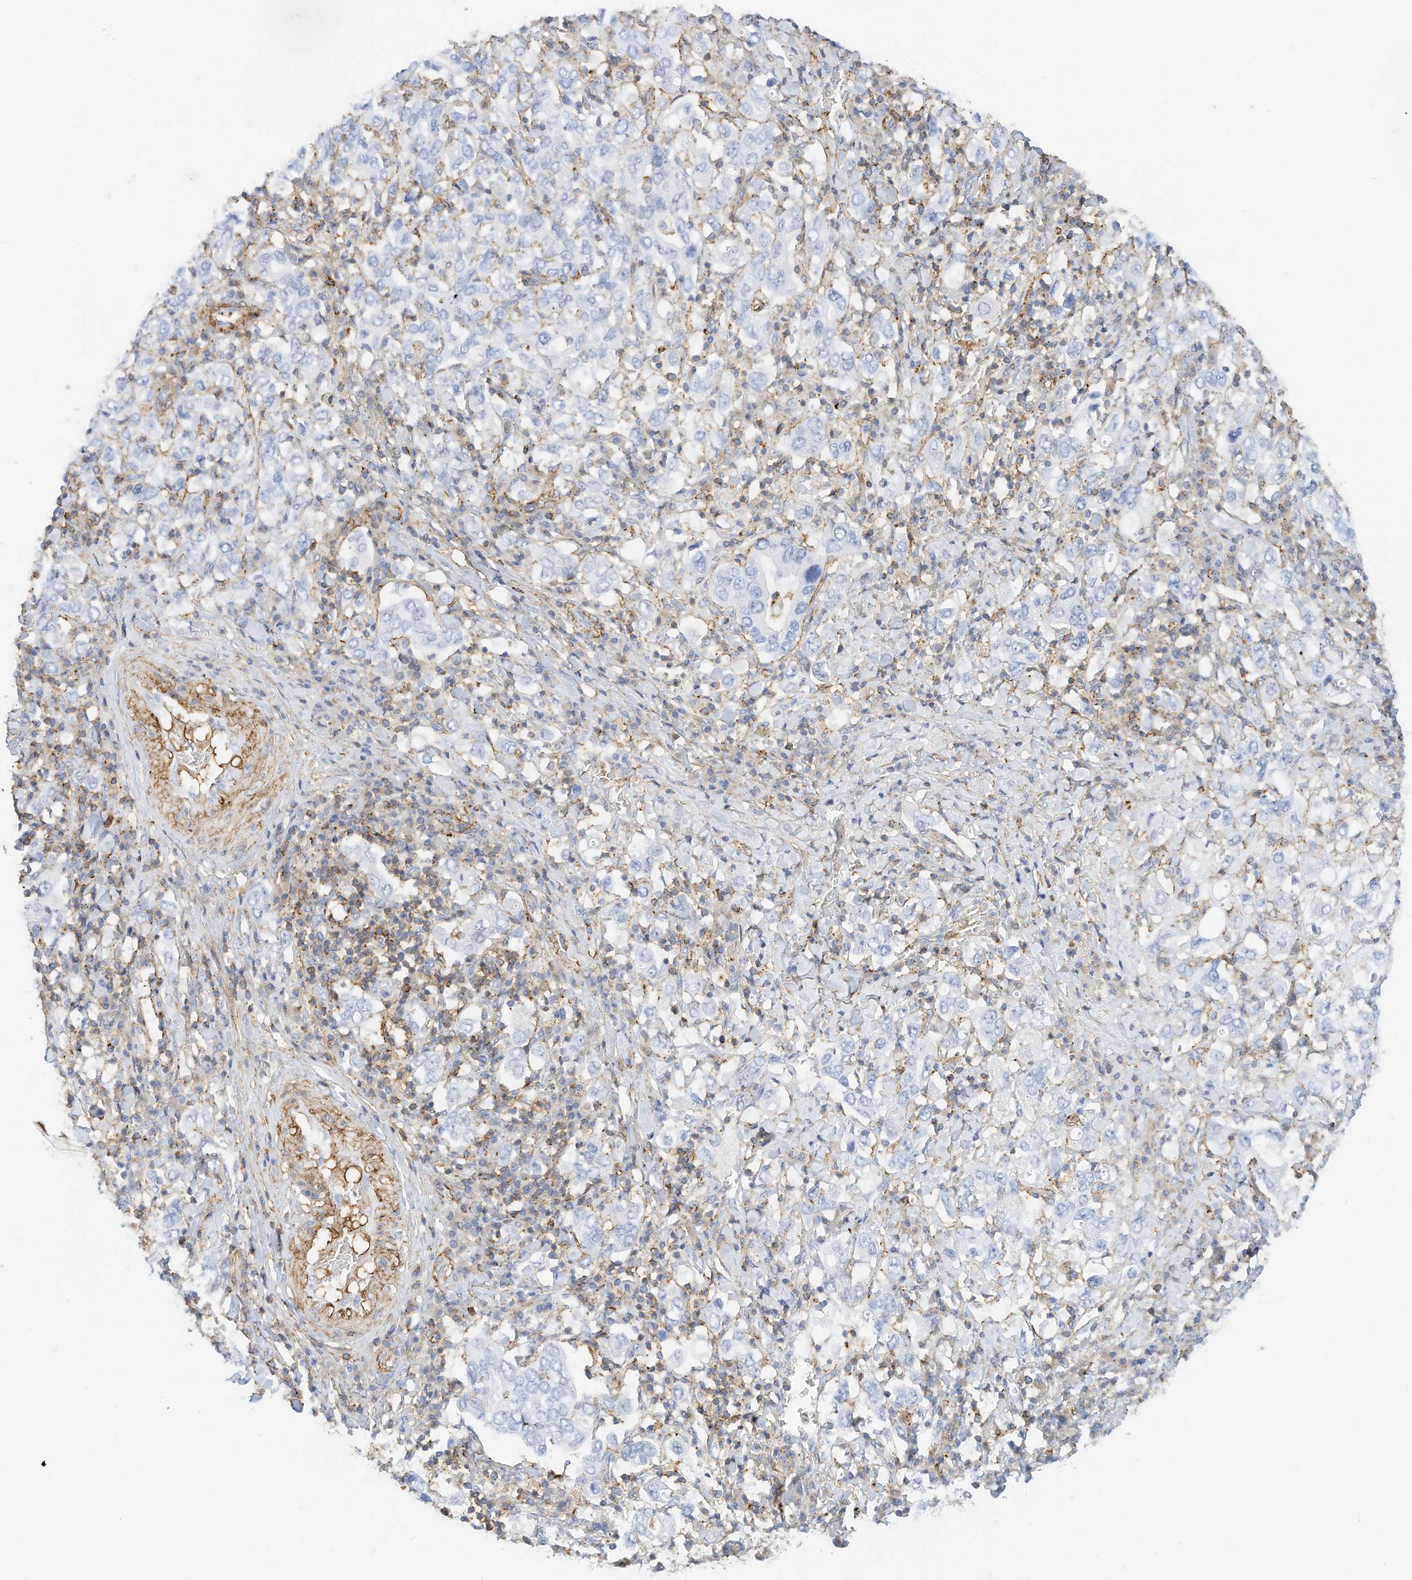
{"staining": {"intensity": "negative", "quantity": "none", "location": "none"}, "tissue": "stomach cancer", "cell_type": "Tumor cells", "image_type": "cancer", "snomed": [{"axis": "morphology", "description": "Adenocarcinoma, NOS"}, {"axis": "topography", "description": "Stomach, upper"}], "caption": "Histopathology image shows no protein staining in tumor cells of adenocarcinoma (stomach) tissue.", "gene": "TXNDC9", "patient": {"sex": "male", "age": 62}}